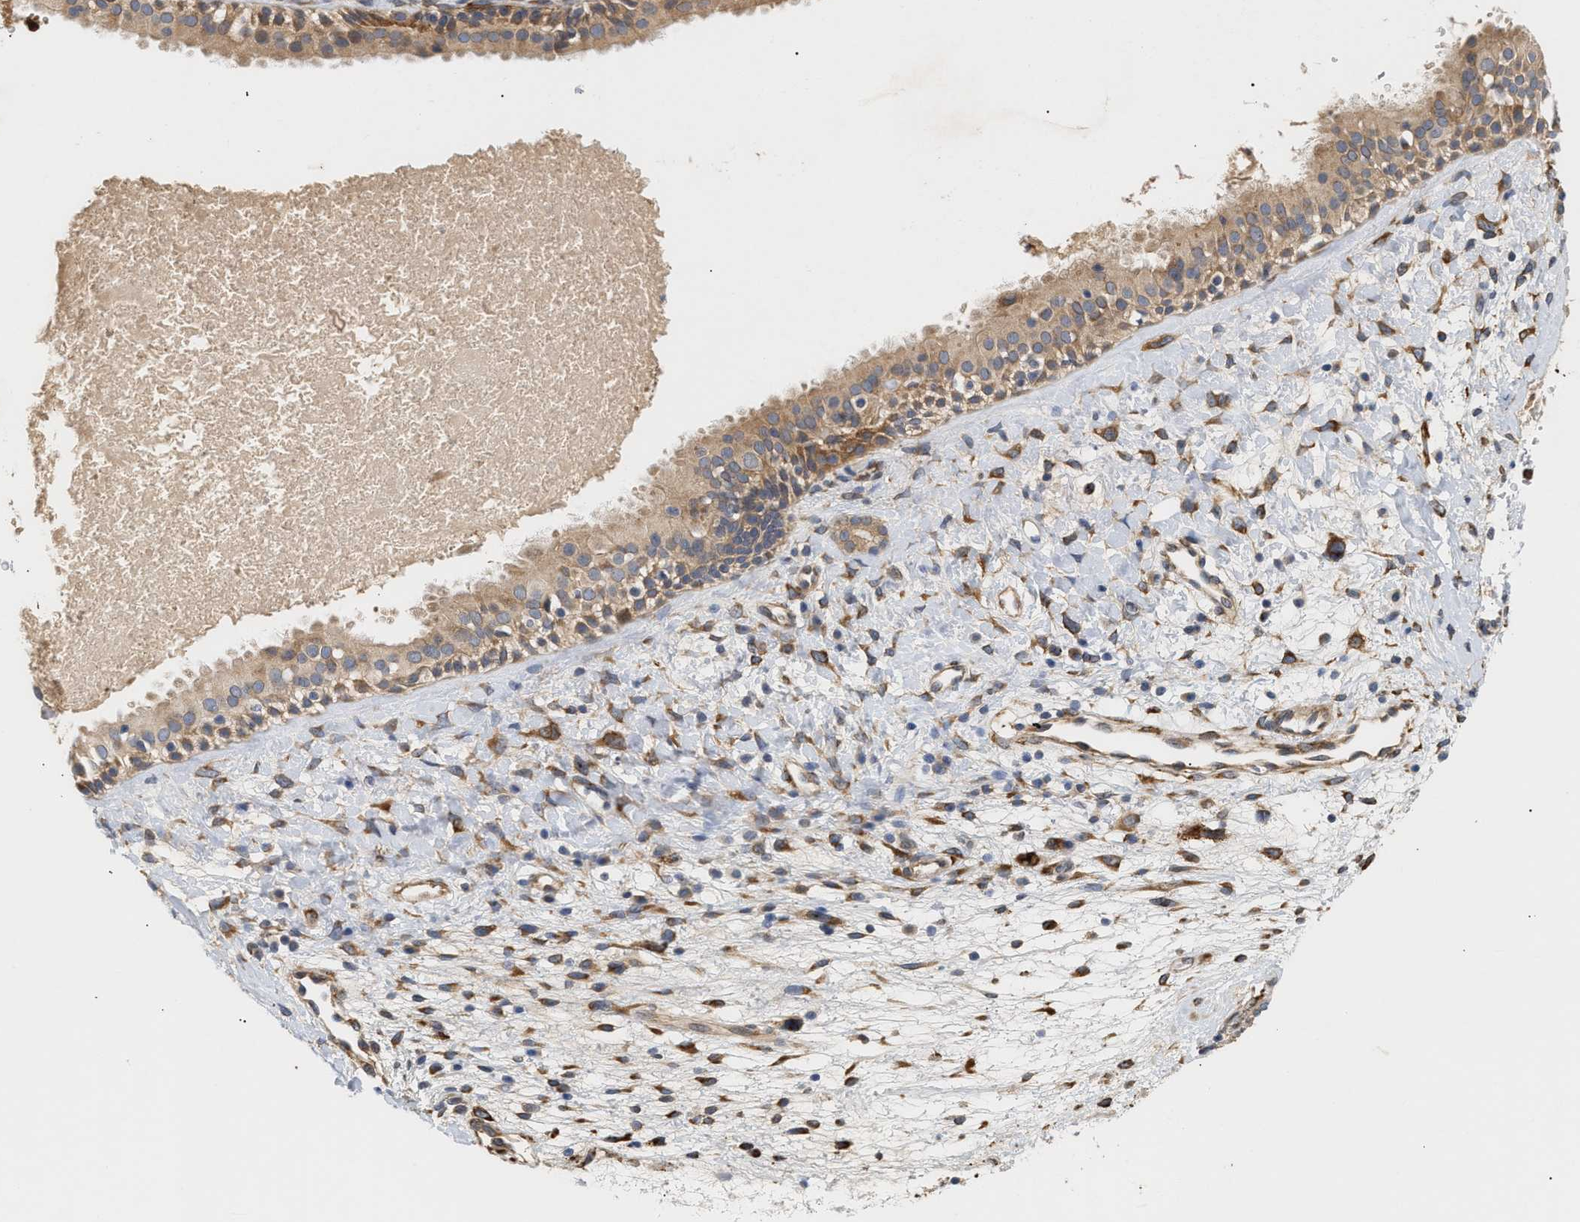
{"staining": {"intensity": "moderate", "quantity": ">75%", "location": "cytoplasmic/membranous"}, "tissue": "nasopharynx", "cell_type": "Respiratory epithelial cells", "image_type": "normal", "snomed": [{"axis": "morphology", "description": "Normal tissue, NOS"}, {"axis": "topography", "description": "Nasopharynx"}], "caption": "Brown immunohistochemical staining in normal nasopharynx shows moderate cytoplasmic/membranous staining in approximately >75% of respiratory epithelial cells.", "gene": "PLCD1", "patient": {"sex": "male", "age": 22}}